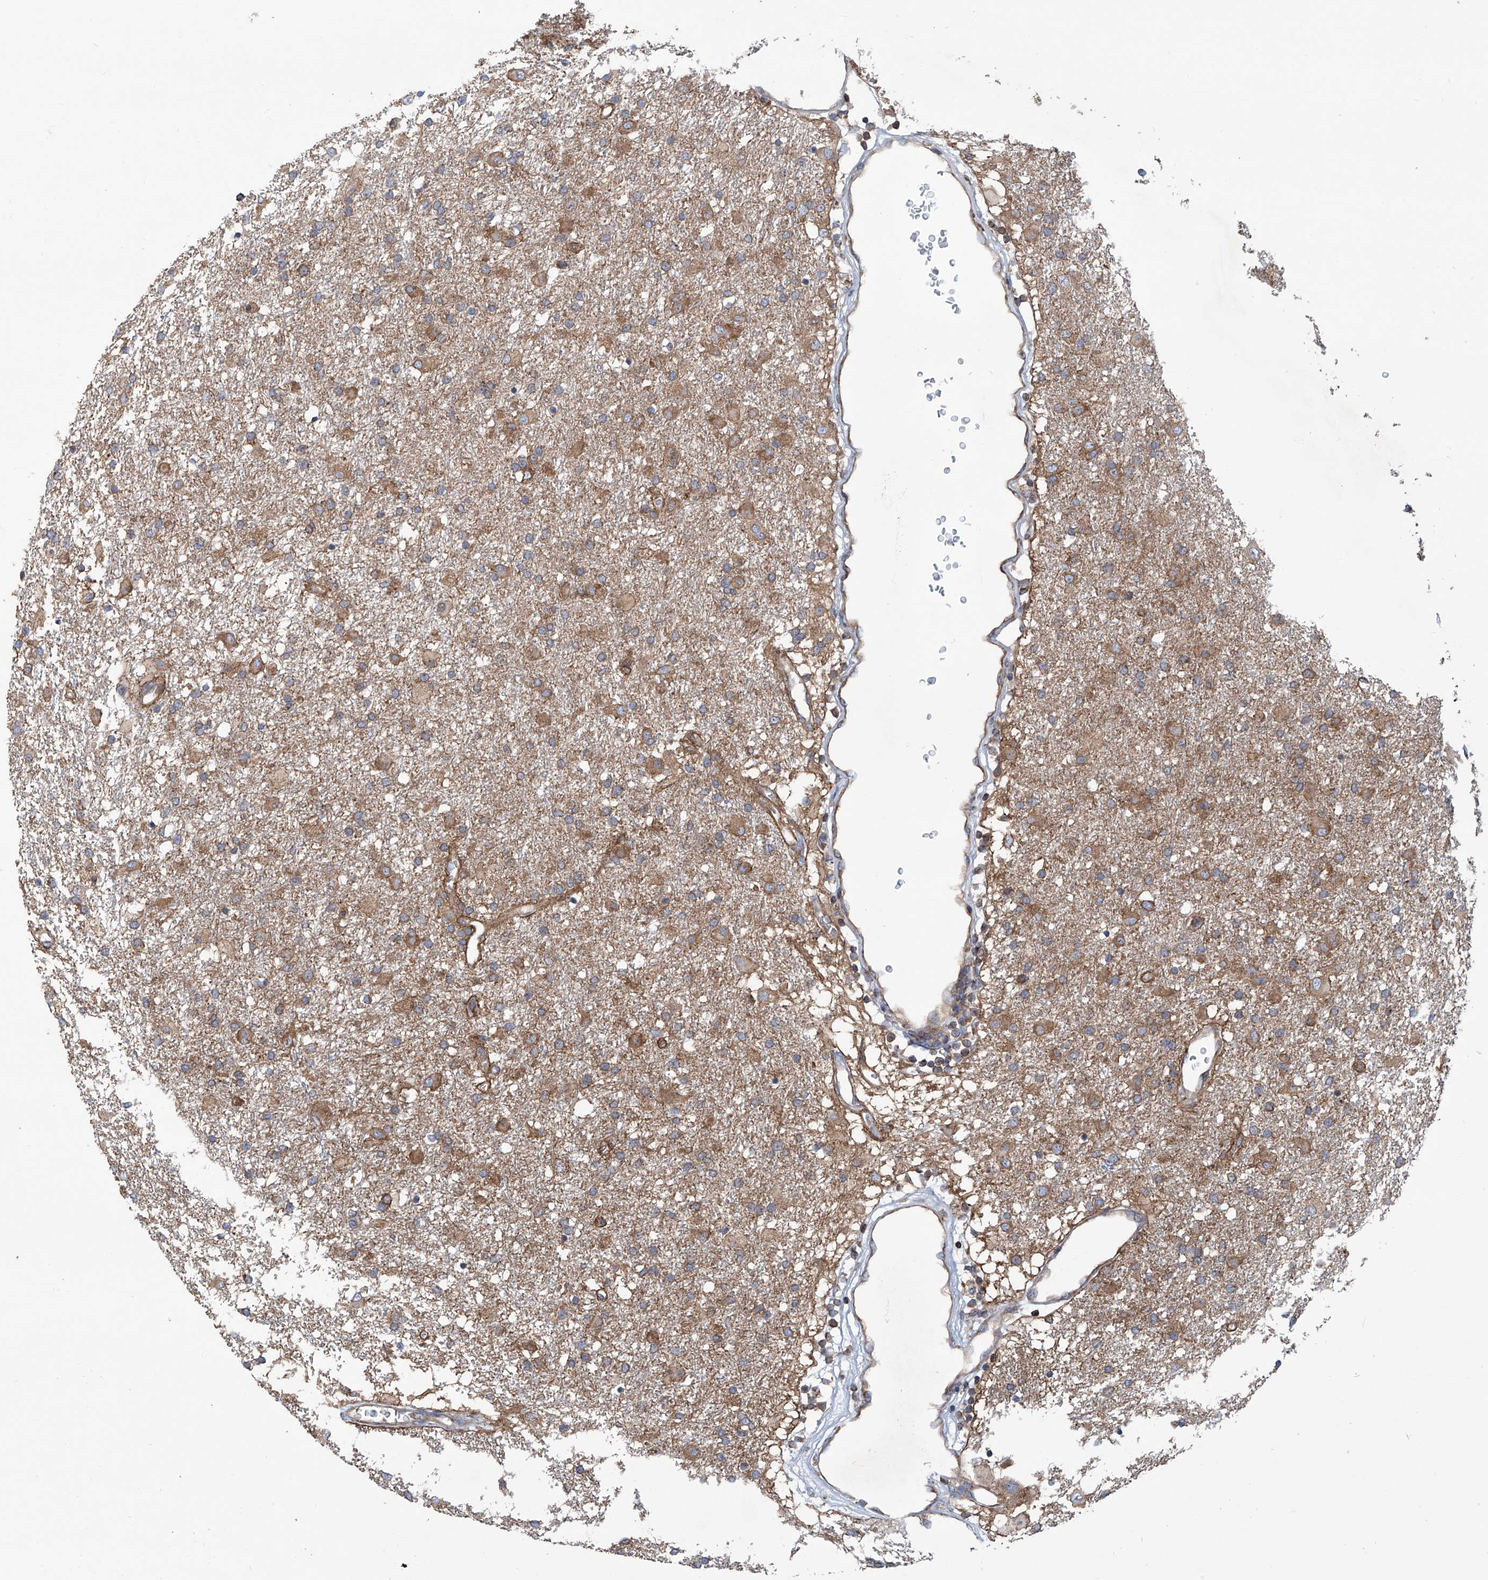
{"staining": {"intensity": "moderate", "quantity": ">75%", "location": "cytoplasmic/membranous"}, "tissue": "glioma", "cell_type": "Tumor cells", "image_type": "cancer", "snomed": [{"axis": "morphology", "description": "Glioma, malignant, Low grade"}, {"axis": "topography", "description": "Brain"}], "caption": "A medium amount of moderate cytoplasmic/membranous positivity is appreciated in about >75% of tumor cells in glioma tissue.", "gene": "SENP2", "patient": {"sex": "male", "age": 65}}